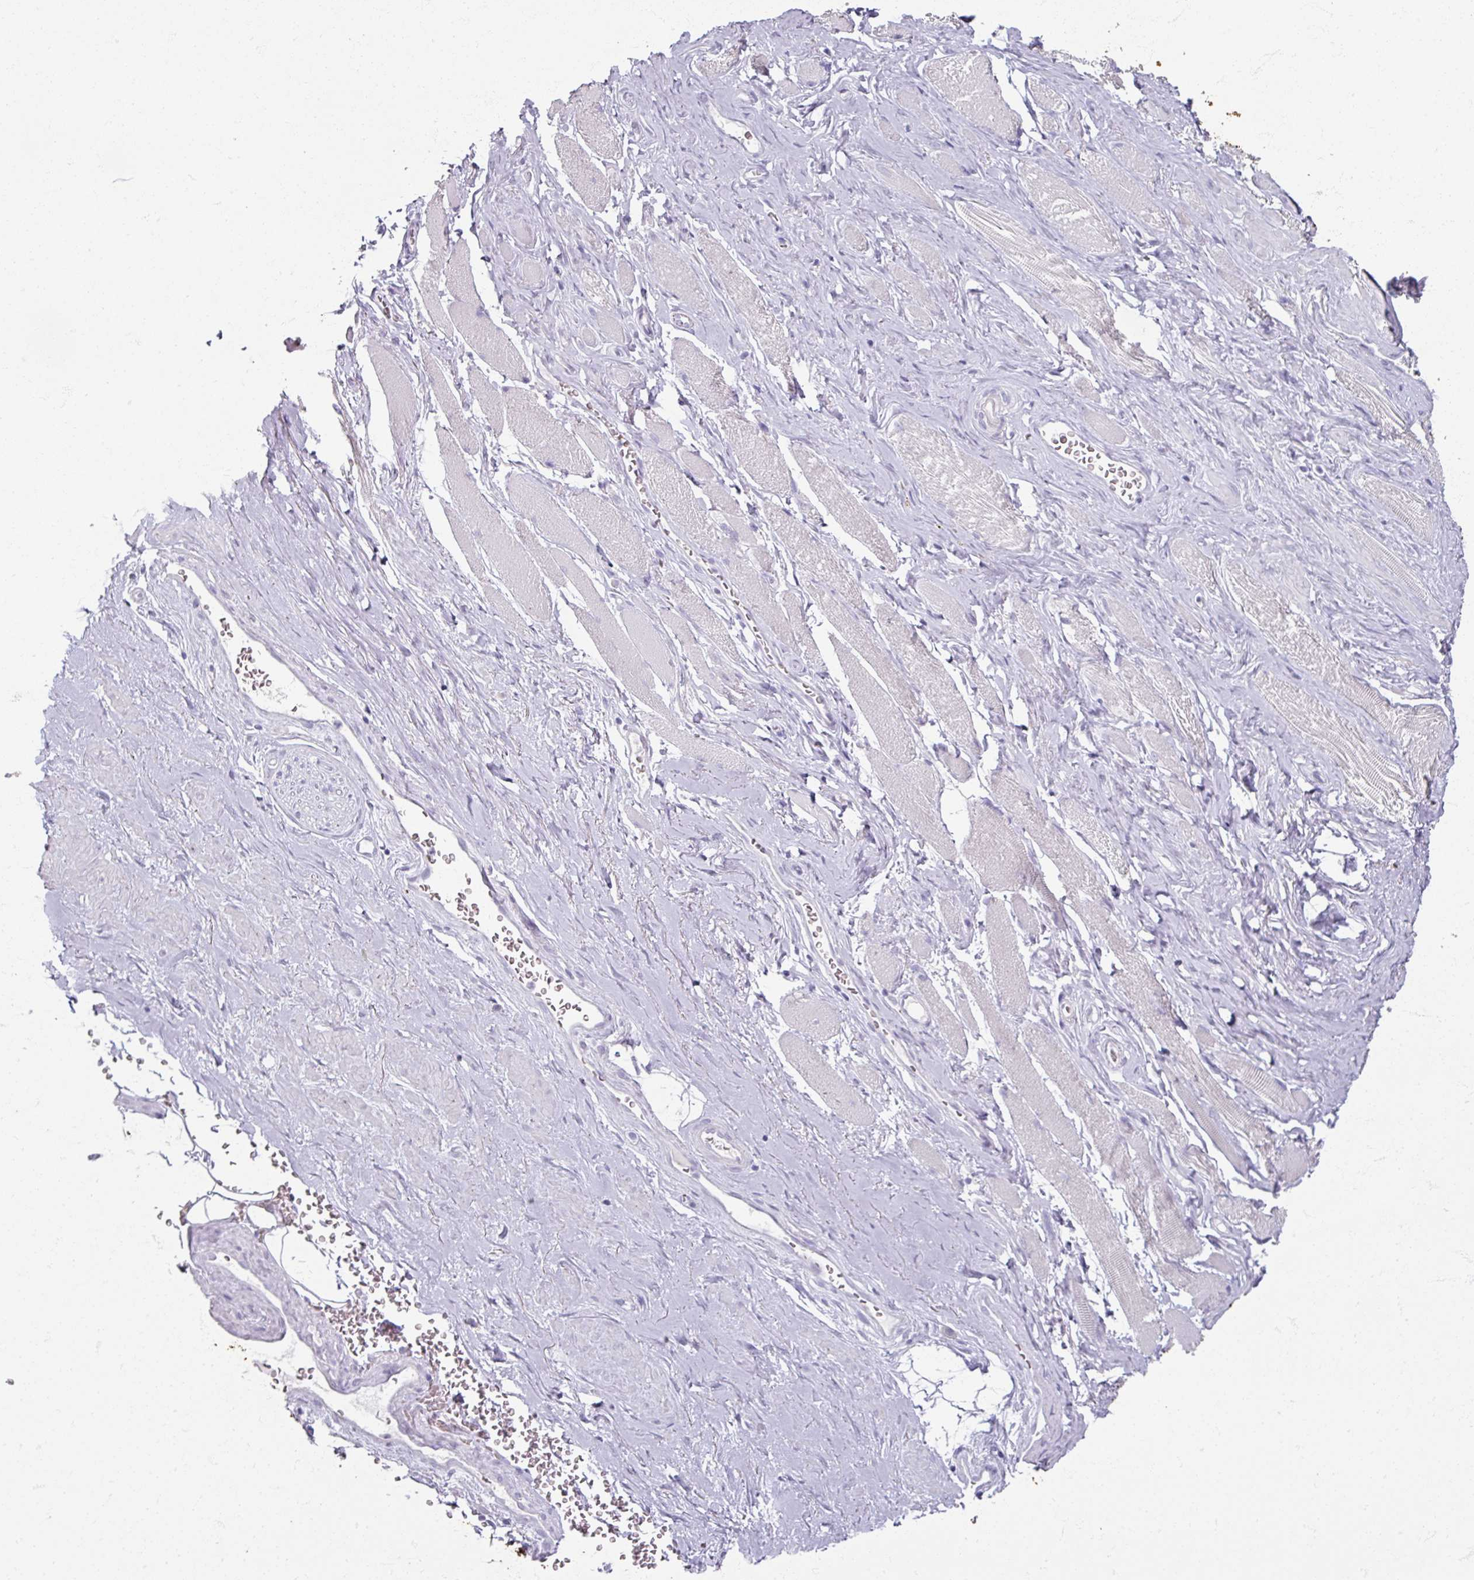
{"staining": {"intensity": "negative", "quantity": "none", "location": "none"}, "tissue": "adipose tissue", "cell_type": "Adipocytes", "image_type": "normal", "snomed": [{"axis": "morphology", "description": "Normal tissue, NOS"}, {"axis": "topography", "description": "Prostate"}, {"axis": "topography", "description": "Peripheral nerve tissue"}], "caption": "This is a image of IHC staining of benign adipose tissue, which shows no staining in adipocytes. (Stains: DAB (3,3'-diaminobenzidine) immunohistochemistry with hematoxylin counter stain, Microscopy: brightfield microscopy at high magnification).", "gene": "TG", "patient": {"sex": "male", "age": 61}}